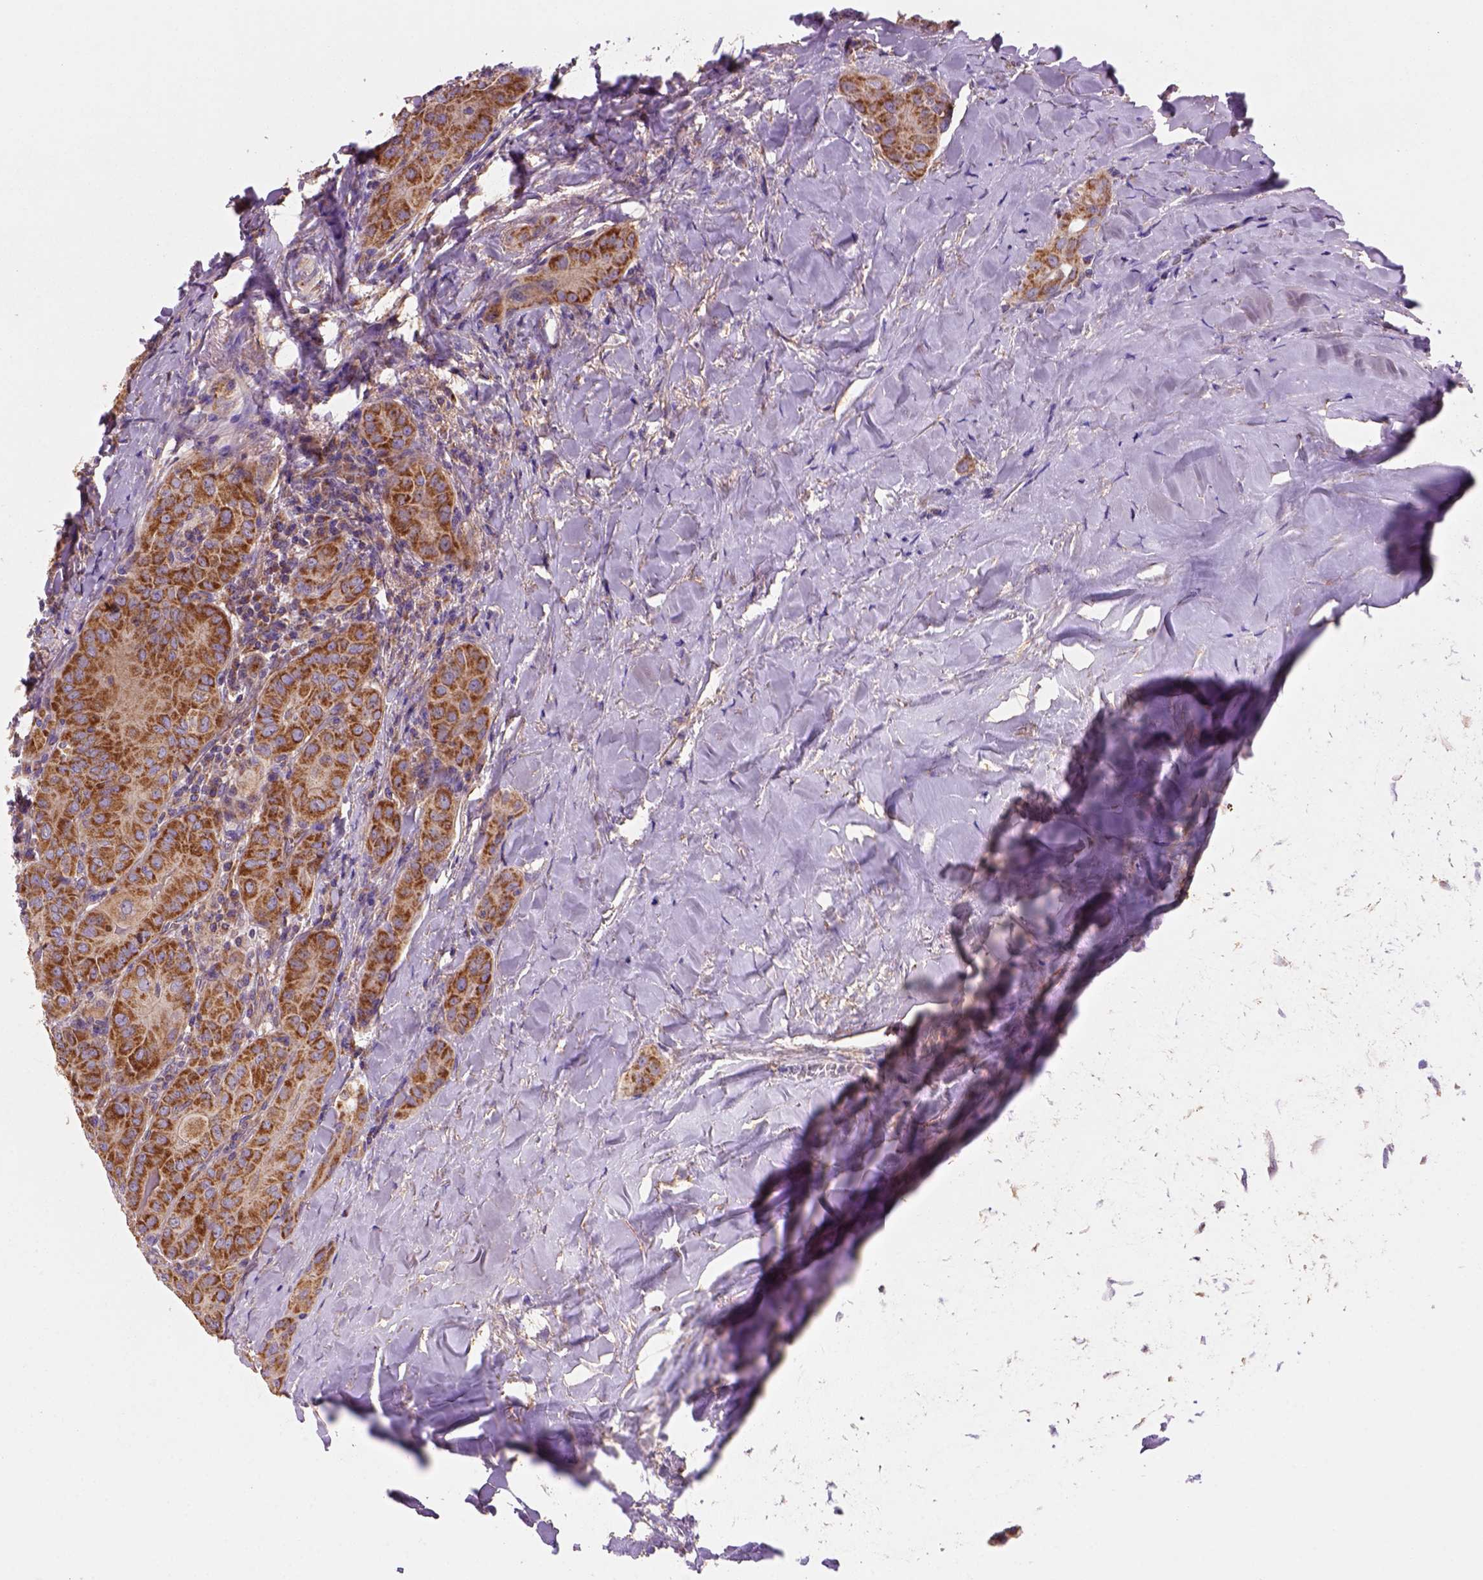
{"staining": {"intensity": "strong", "quantity": "<25%", "location": "cytoplasmic/membranous"}, "tissue": "thyroid cancer", "cell_type": "Tumor cells", "image_type": "cancer", "snomed": [{"axis": "morphology", "description": "Papillary adenocarcinoma, NOS"}, {"axis": "topography", "description": "Thyroid gland"}], "caption": "There is medium levels of strong cytoplasmic/membranous staining in tumor cells of papillary adenocarcinoma (thyroid), as demonstrated by immunohistochemical staining (brown color).", "gene": "WARS2", "patient": {"sex": "female", "age": 37}}